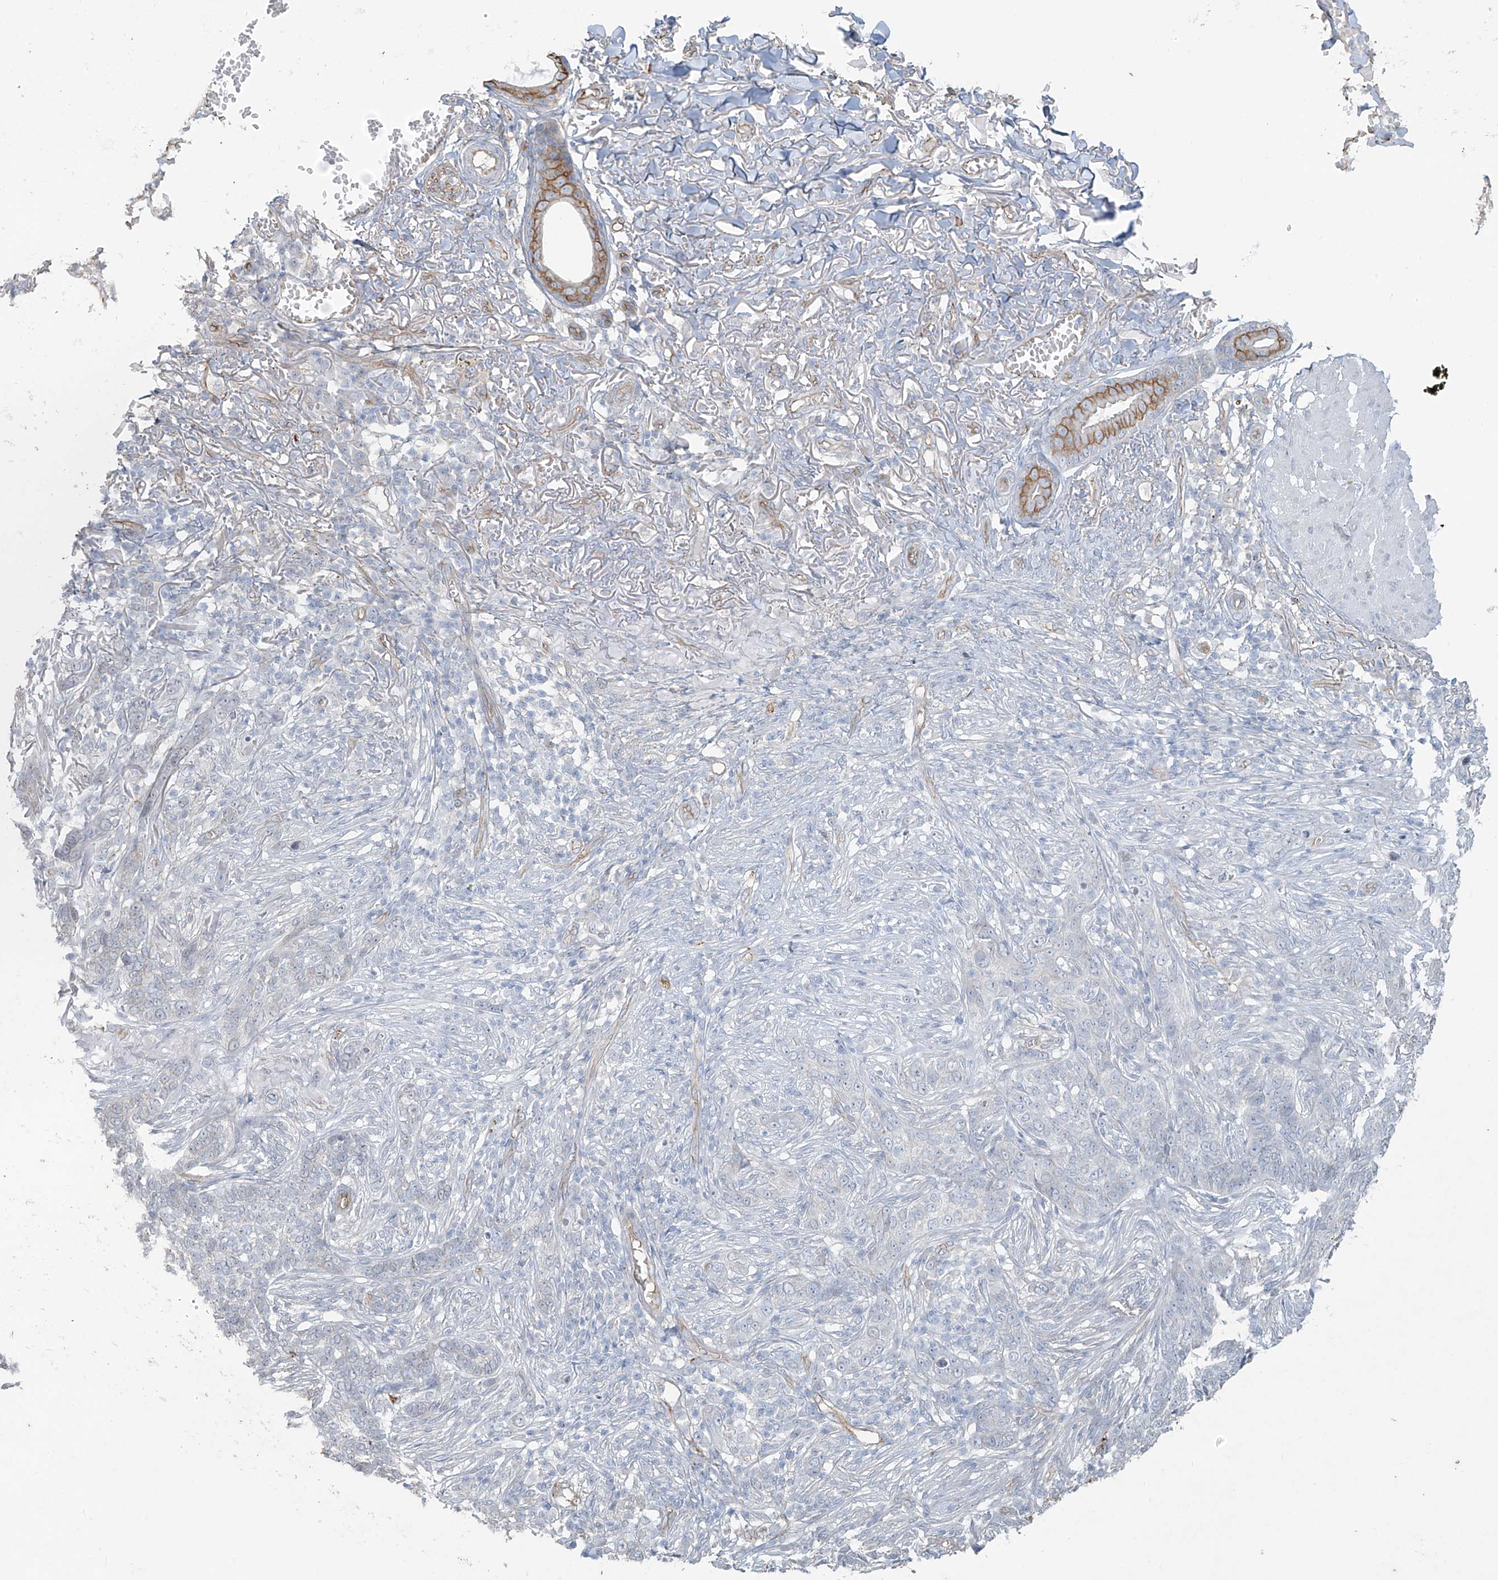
{"staining": {"intensity": "negative", "quantity": "none", "location": "none"}, "tissue": "skin cancer", "cell_type": "Tumor cells", "image_type": "cancer", "snomed": [{"axis": "morphology", "description": "Basal cell carcinoma"}, {"axis": "topography", "description": "Skin"}], "caption": "A photomicrograph of human skin cancer is negative for staining in tumor cells. The staining was performed using DAB (3,3'-diaminobenzidine) to visualize the protein expression in brown, while the nuclei were stained in blue with hematoxylin (Magnification: 20x).", "gene": "TUBE1", "patient": {"sex": "male", "age": 85}}